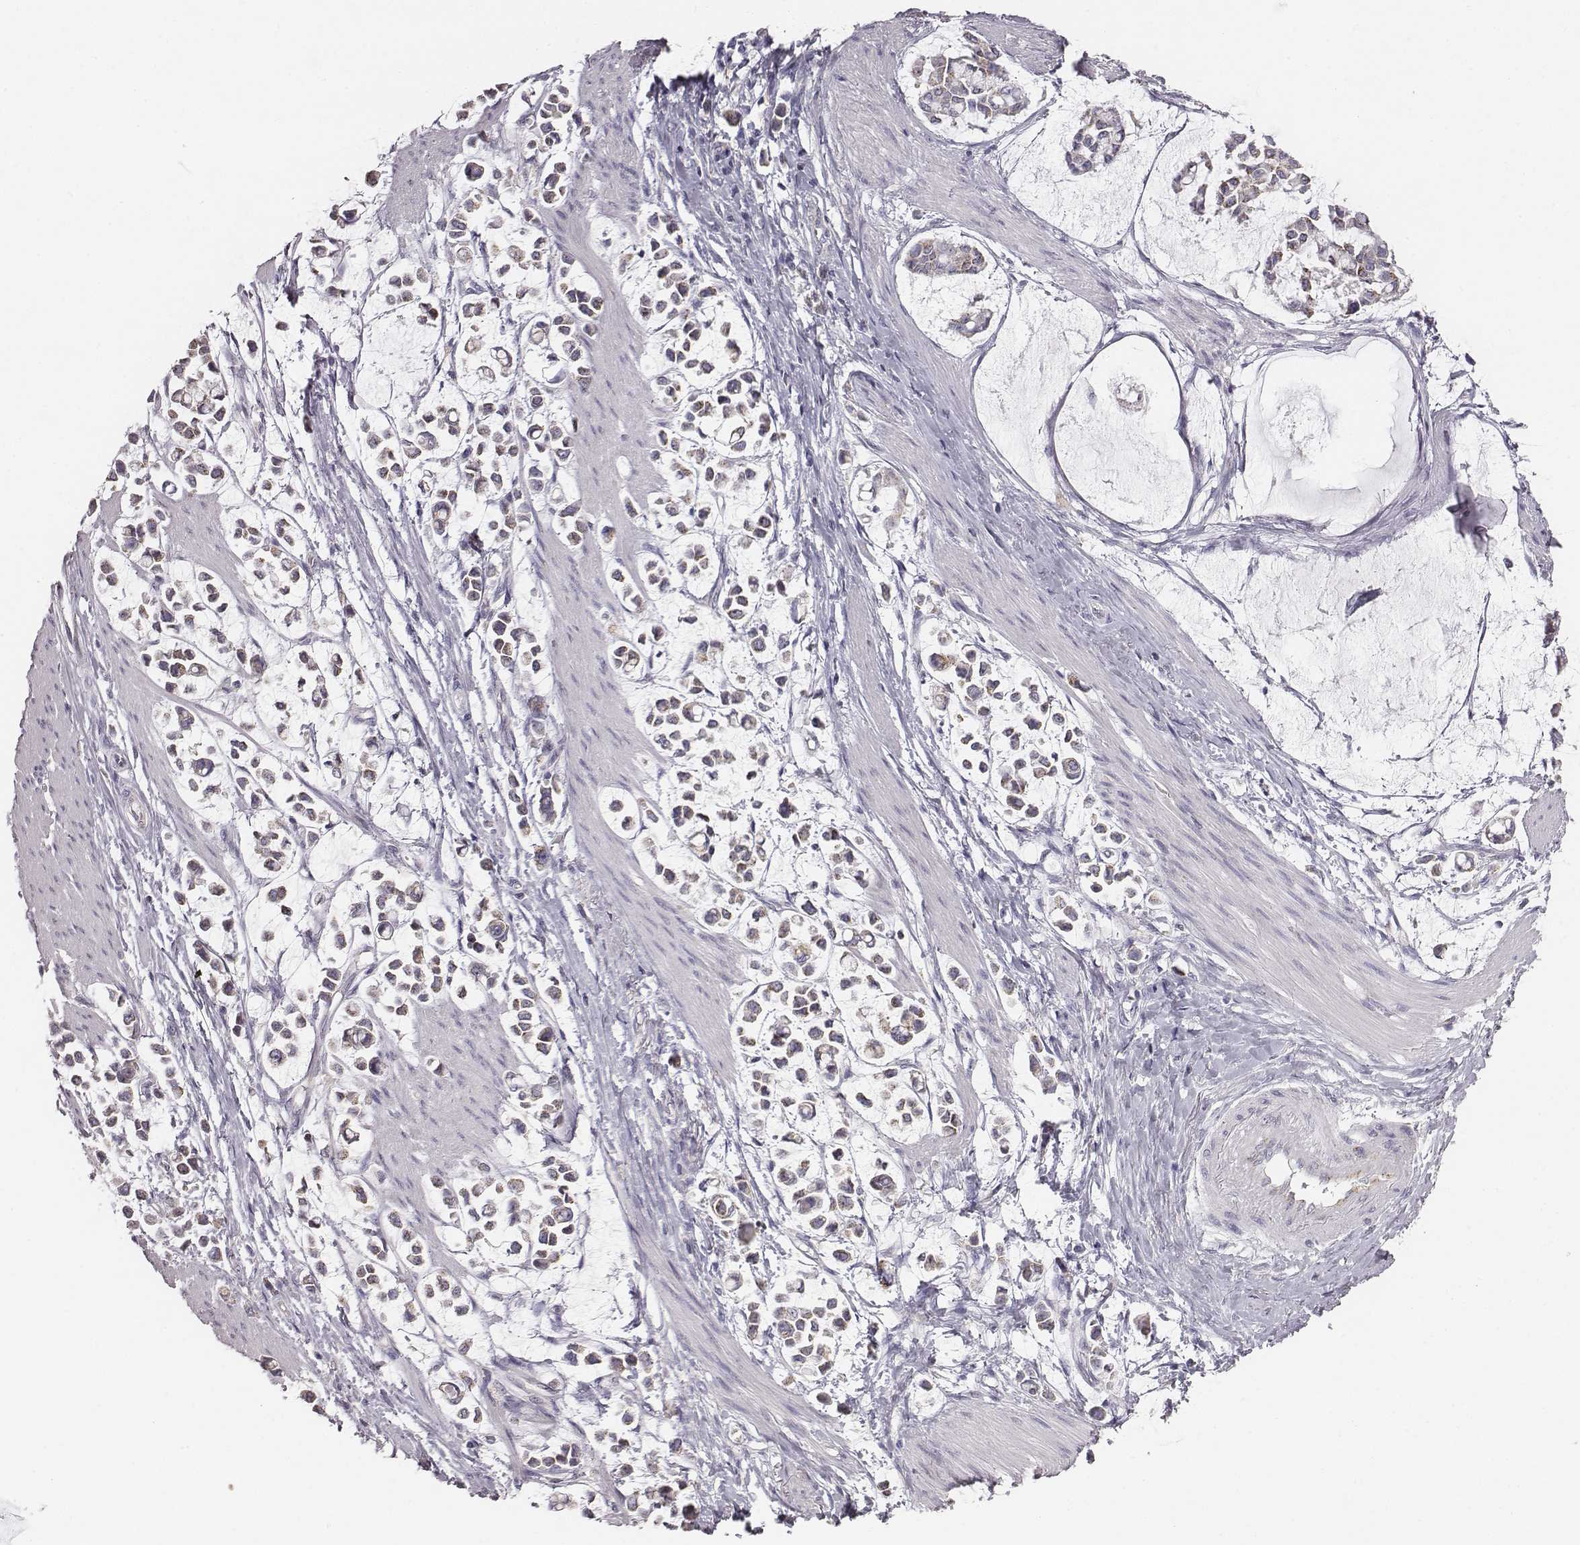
{"staining": {"intensity": "weak", "quantity": ">75%", "location": "cytoplasmic/membranous"}, "tissue": "stomach cancer", "cell_type": "Tumor cells", "image_type": "cancer", "snomed": [{"axis": "morphology", "description": "Adenocarcinoma, NOS"}, {"axis": "topography", "description": "Stomach"}], "caption": "Human stomach adenocarcinoma stained for a protein (brown) reveals weak cytoplasmic/membranous positive expression in about >75% of tumor cells.", "gene": "ABCD3", "patient": {"sex": "male", "age": 82}}